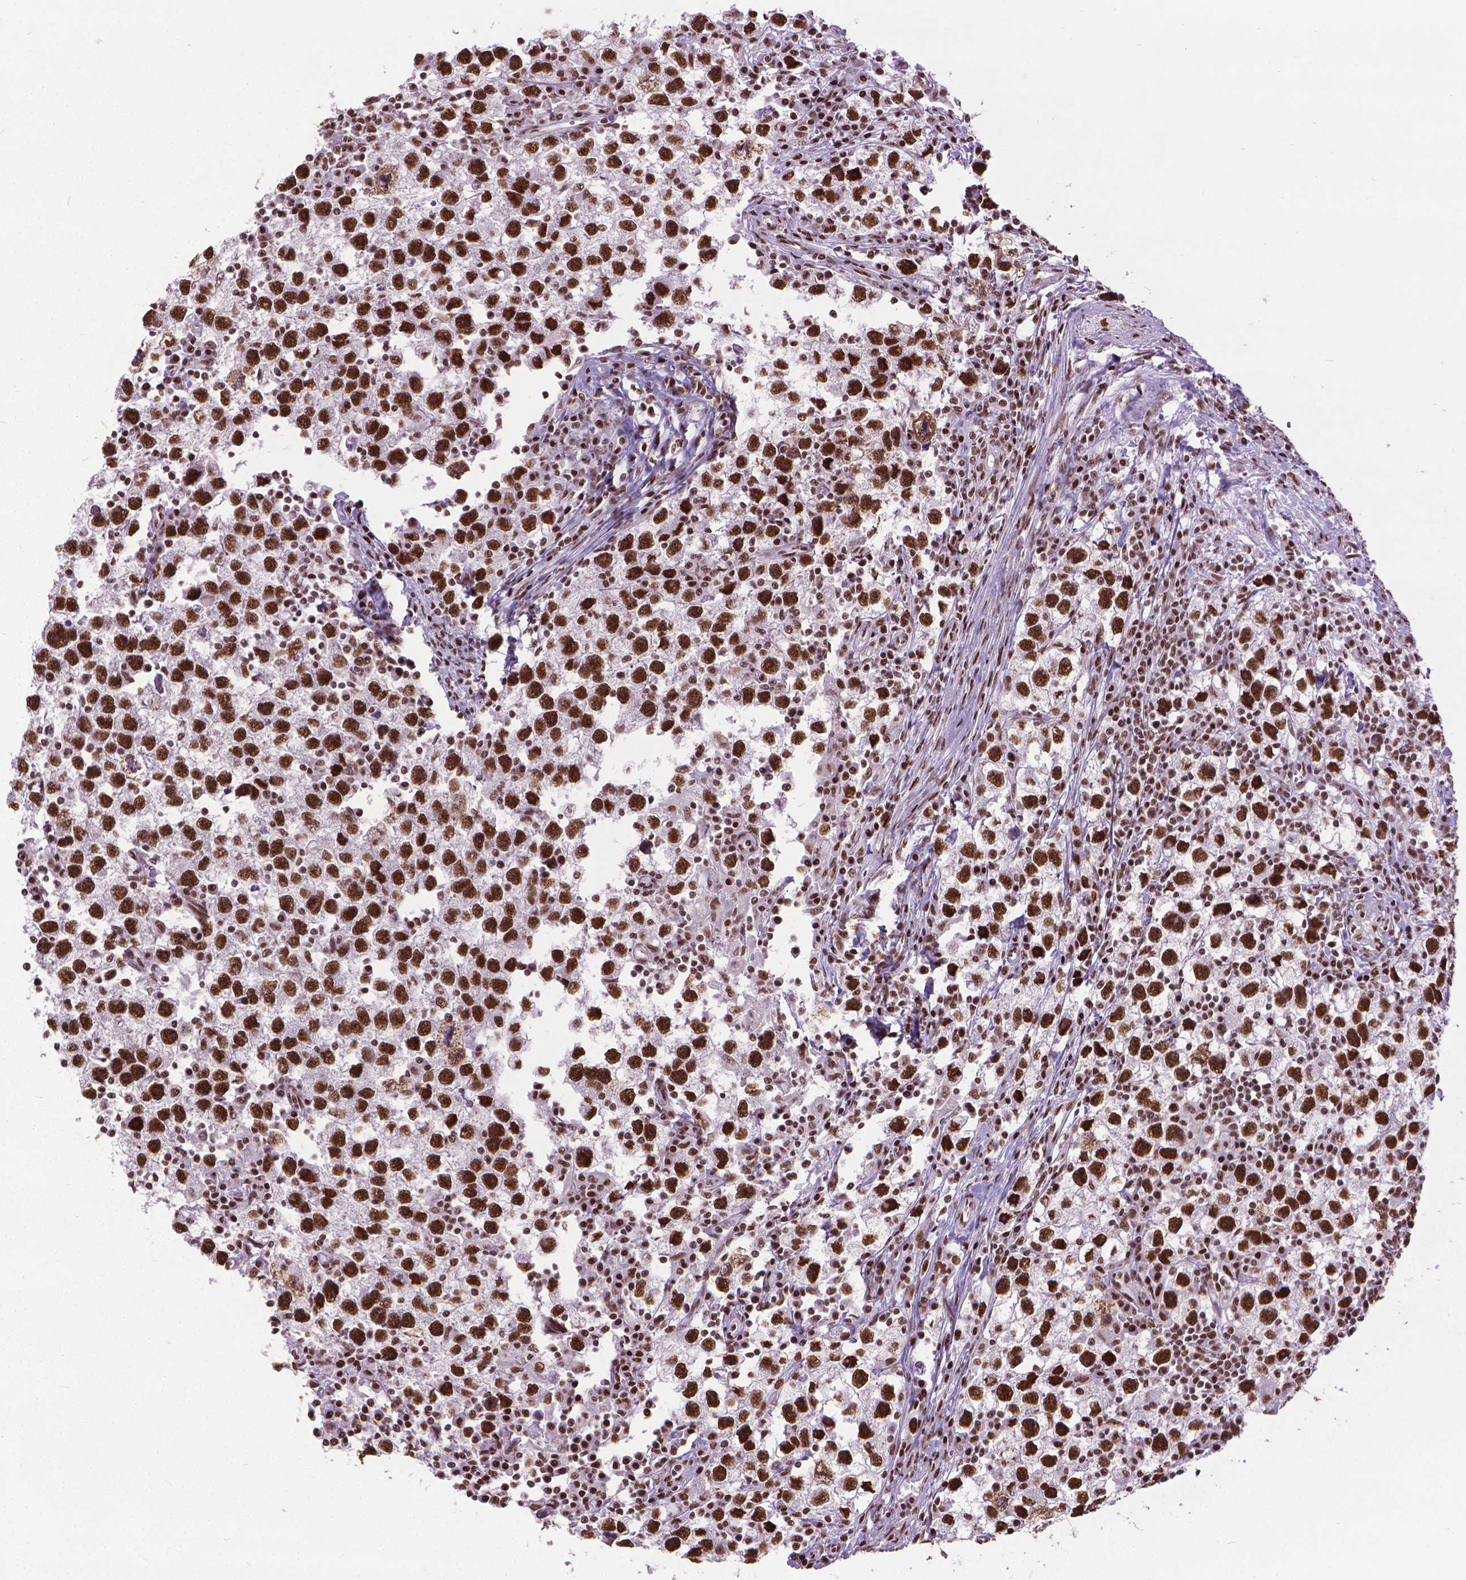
{"staining": {"intensity": "strong", "quantity": ">75%", "location": "nuclear"}, "tissue": "testis cancer", "cell_type": "Tumor cells", "image_type": "cancer", "snomed": [{"axis": "morphology", "description": "Seminoma, NOS"}, {"axis": "topography", "description": "Testis"}], "caption": "Brown immunohistochemical staining in human seminoma (testis) demonstrates strong nuclear positivity in approximately >75% of tumor cells. Using DAB (3,3'-diaminobenzidine) (brown) and hematoxylin (blue) stains, captured at high magnification using brightfield microscopy.", "gene": "AKAP8", "patient": {"sex": "male", "age": 30}}